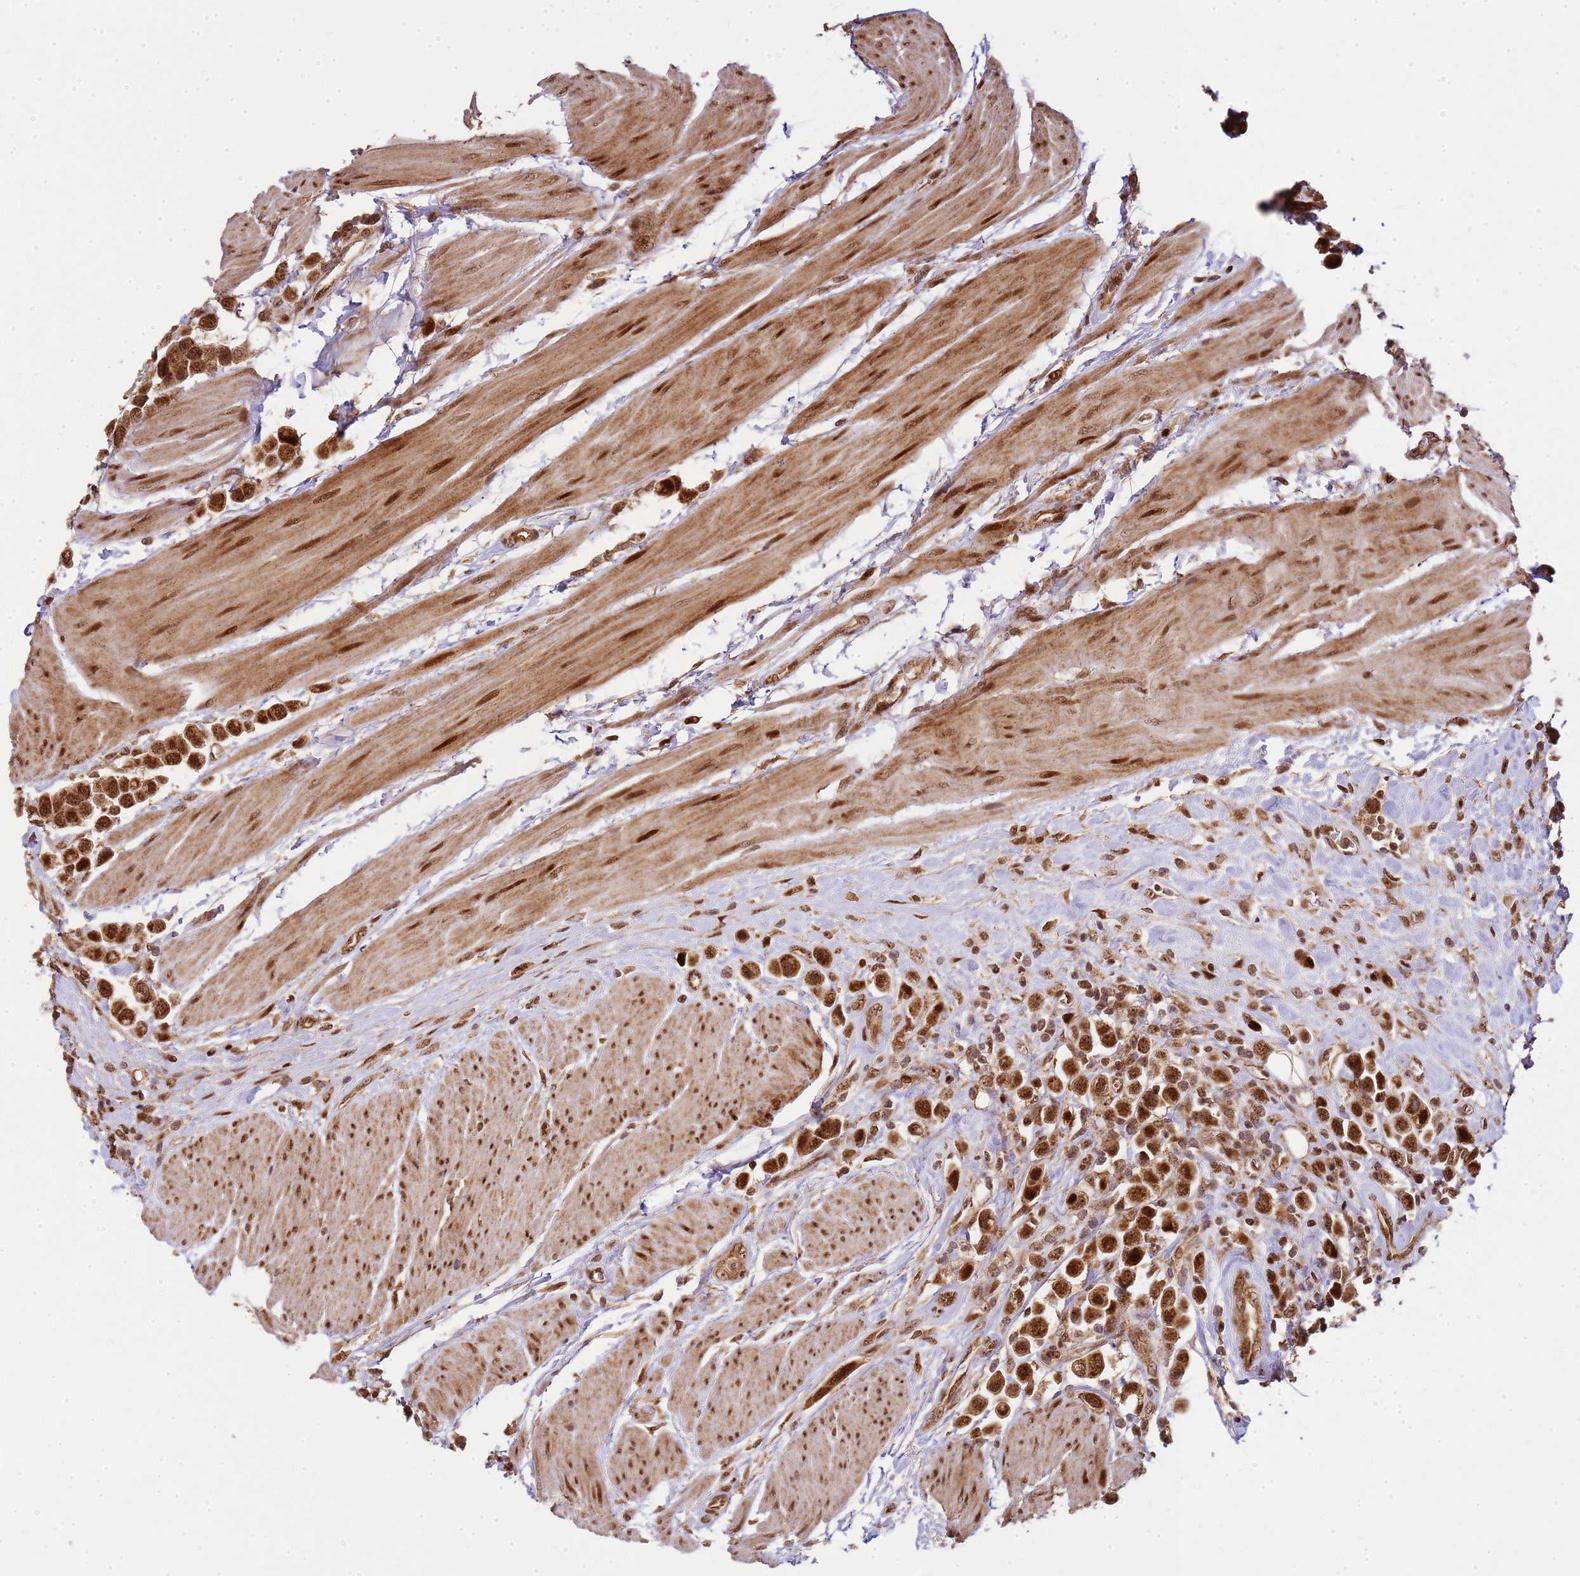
{"staining": {"intensity": "strong", "quantity": ">75%", "location": "cytoplasmic/membranous,nuclear"}, "tissue": "urothelial cancer", "cell_type": "Tumor cells", "image_type": "cancer", "snomed": [{"axis": "morphology", "description": "Urothelial carcinoma, High grade"}, {"axis": "topography", "description": "Urinary bladder"}], "caption": "Immunohistochemistry of high-grade urothelial carcinoma displays high levels of strong cytoplasmic/membranous and nuclear positivity in approximately >75% of tumor cells. Nuclei are stained in blue.", "gene": "PEX14", "patient": {"sex": "male", "age": 50}}